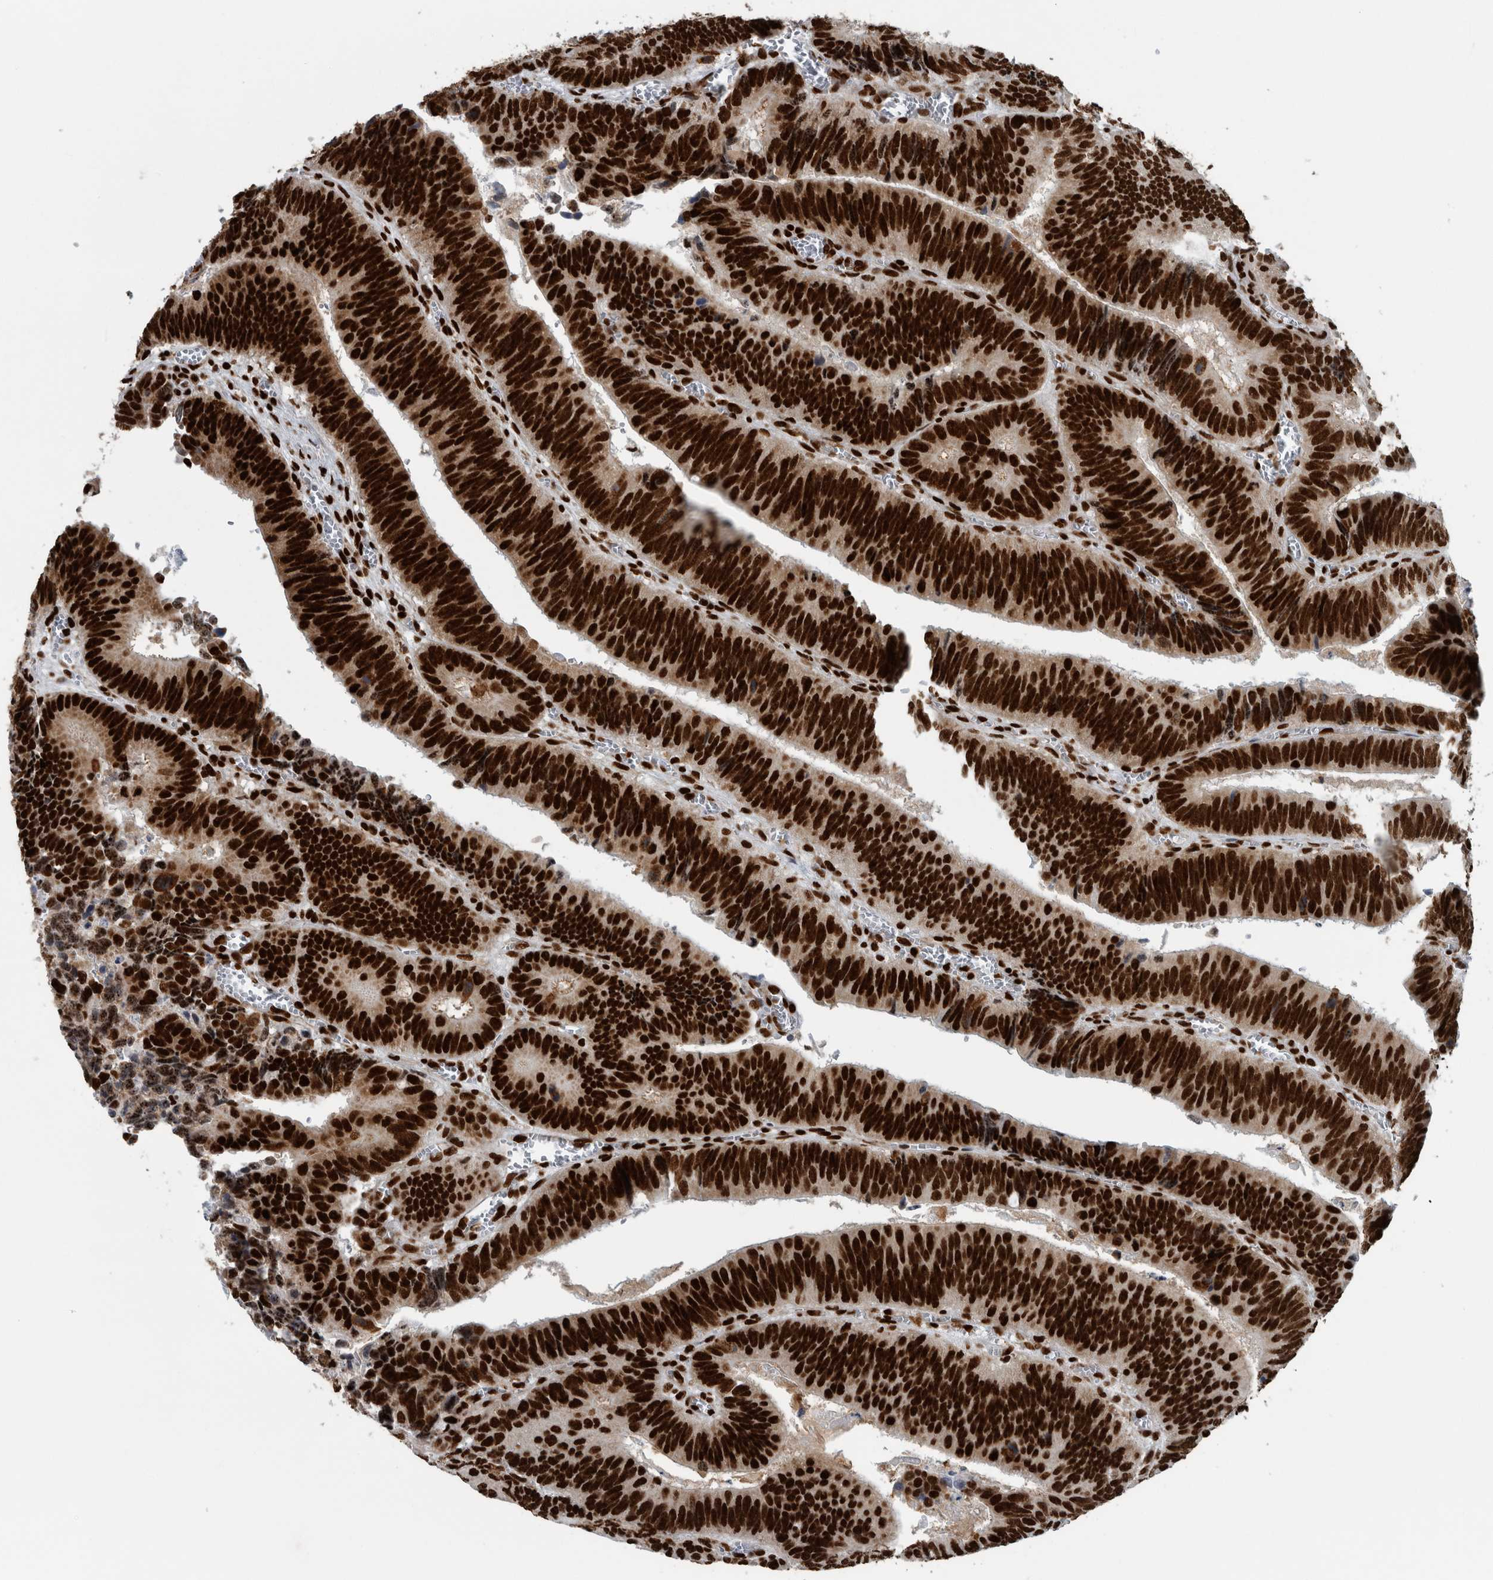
{"staining": {"intensity": "strong", "quantity": ">75%", "location": "nuclear"}, "tissue": "colorectal cancer", "cell_type": "Tumor cells", "image_type": "cancer", "snomed": [{"axis": "morphology", "description": "Inflammation, NOS"}, {"axis": "morphology", "description": "Adenocarcinoma, NOS"}, {"axis": "topography", "description": "Colon"}], "caption": "IHC histopathology image of neoplastic tissue: colorectal adenocarcinoma stained using immunohistochemistry exhibits high levels of strong protein expression localized specifically in the nuclear of tumor cells, appearing as a nuclear brown color.", "gene": "DNMT3A", "patient": {"sex": "male", "age": 72}}